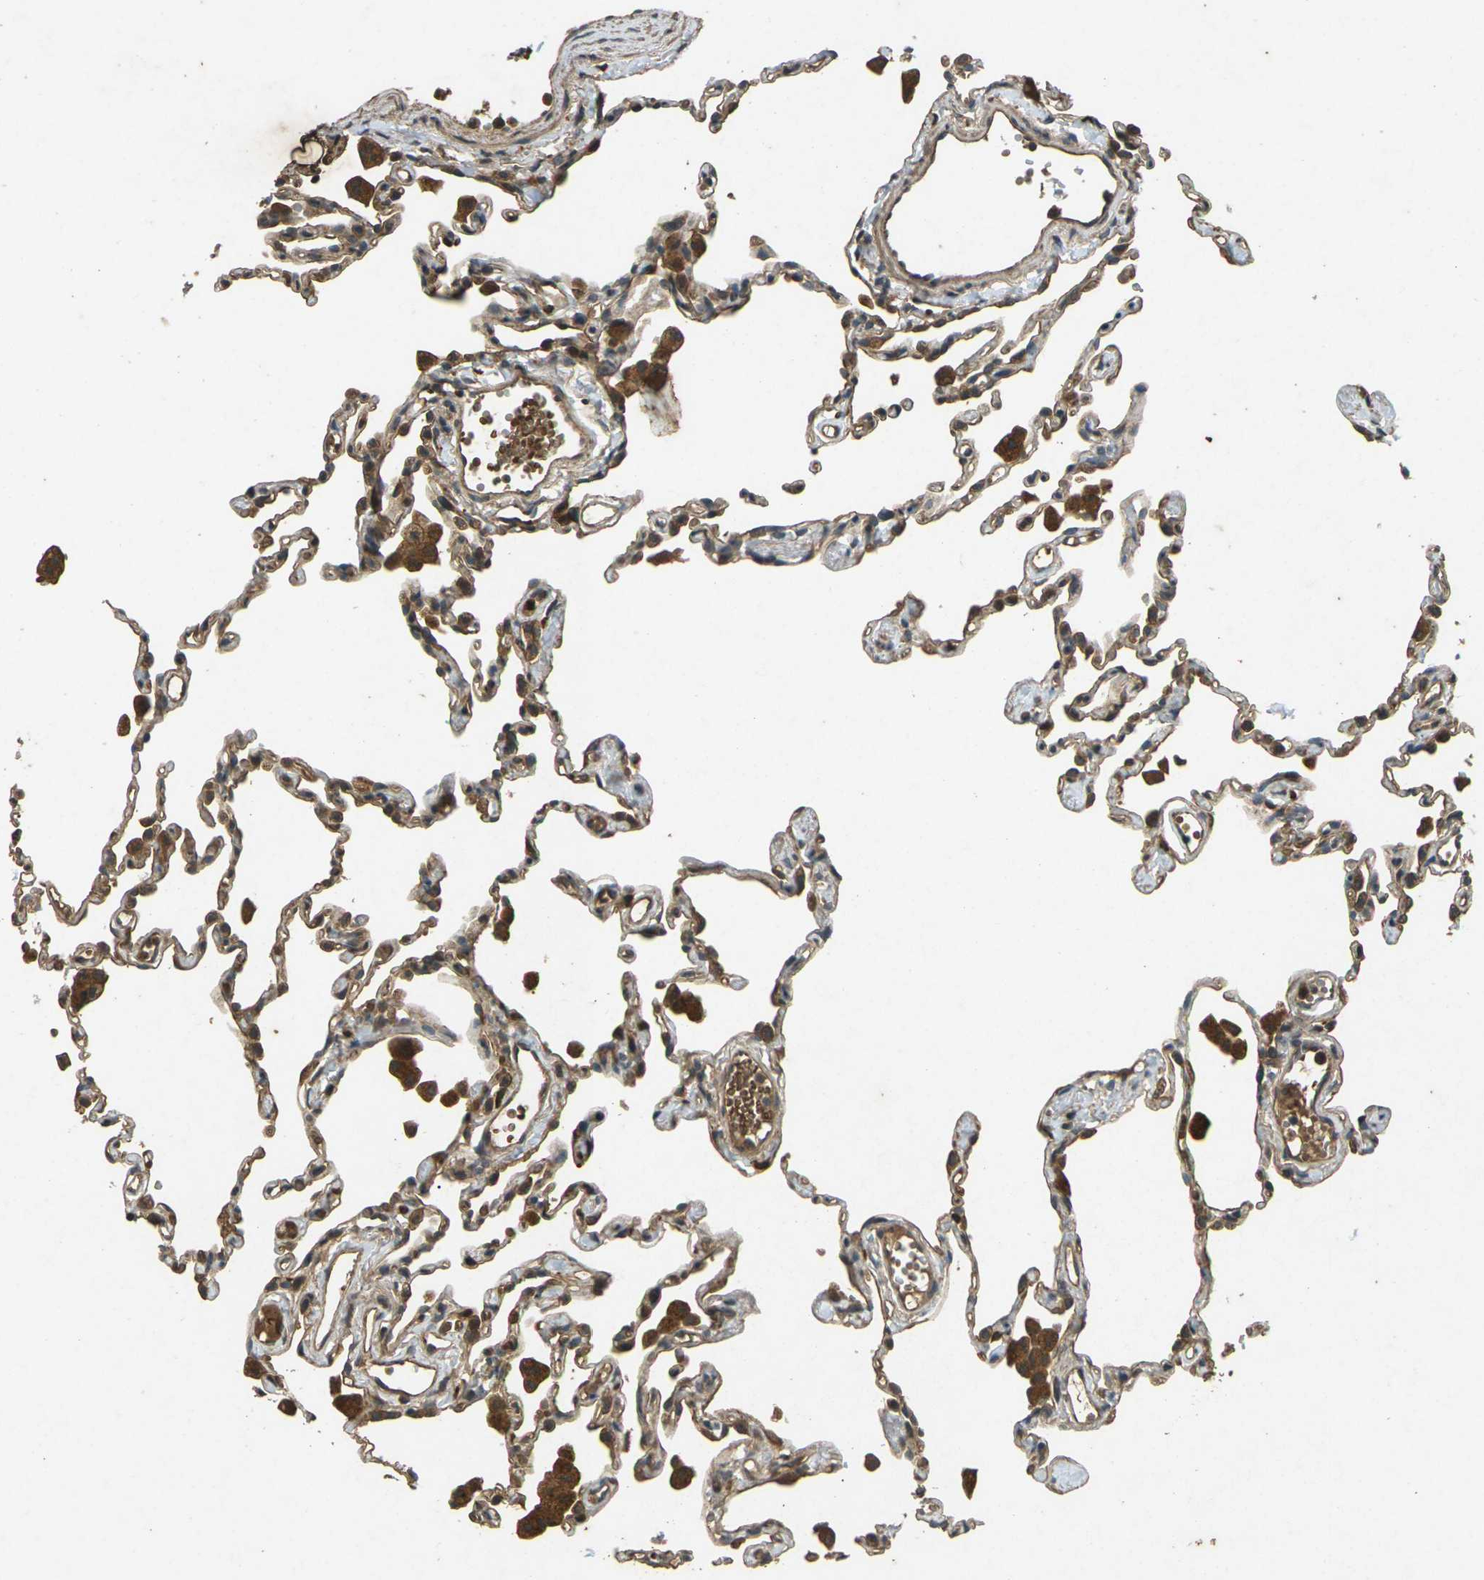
{"staining": {"intensity": "moderate", "quantity": ">75%", "location": "cytoplasmic/membranous"}, "tissue": "lung", "cell_type": "Alveolar cells", "image_type": "normal", "snomed": [{"axis": "morphology", "description": "Normal tissue, NOS"}, {"axis": "topography", "description": "Lung"}], "caption": "Protein staining of benign lung reveals moderate cytoplasmic/membranous positivity in approximately >75% of alveolar cells.", "gene": "TAP1", "patient": {"sex": "female", "age": 49}}